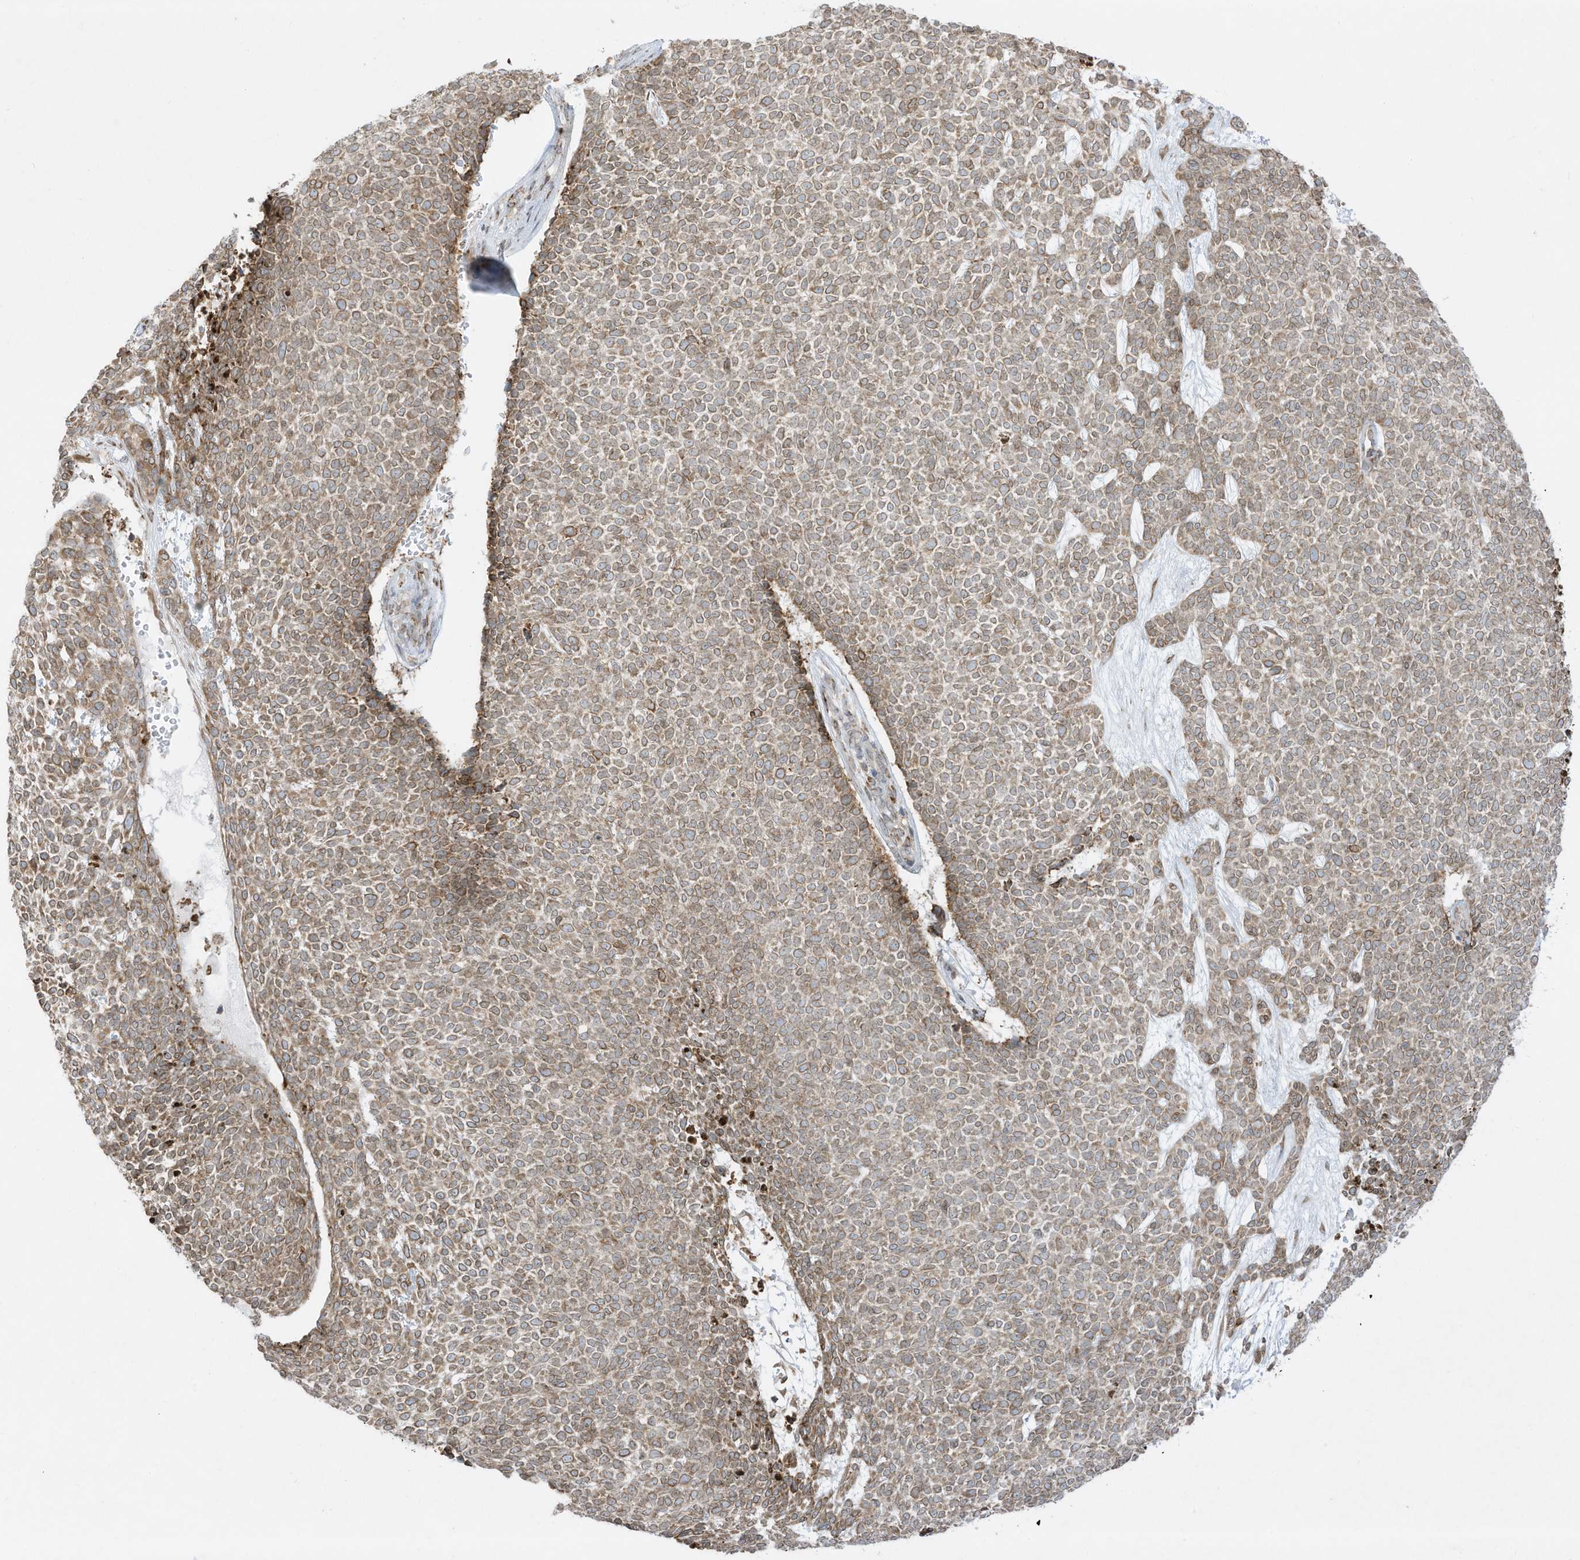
{"staining": {"intensity": "moderate", "quantity": ">75%", "location": "cytoplasmic/membranous"}, "tissue": "skin cancer", "cell_type": "Tumor cells", "image_type": "cancer", "snomed": [{"axis": "morphology", "description": "Basal cell carcinoma"}, {"axis": "topography", "description": "Skin"}], "caption": "Skin cancer (basal cell carcinoma) was stained to show a protein in brown. There is medium levels of moderate cytoplasmic/membranous expression in about >75% of tumor cells.", "gene": "PTK6", "patient": {"sex": "female", "age": 84}}